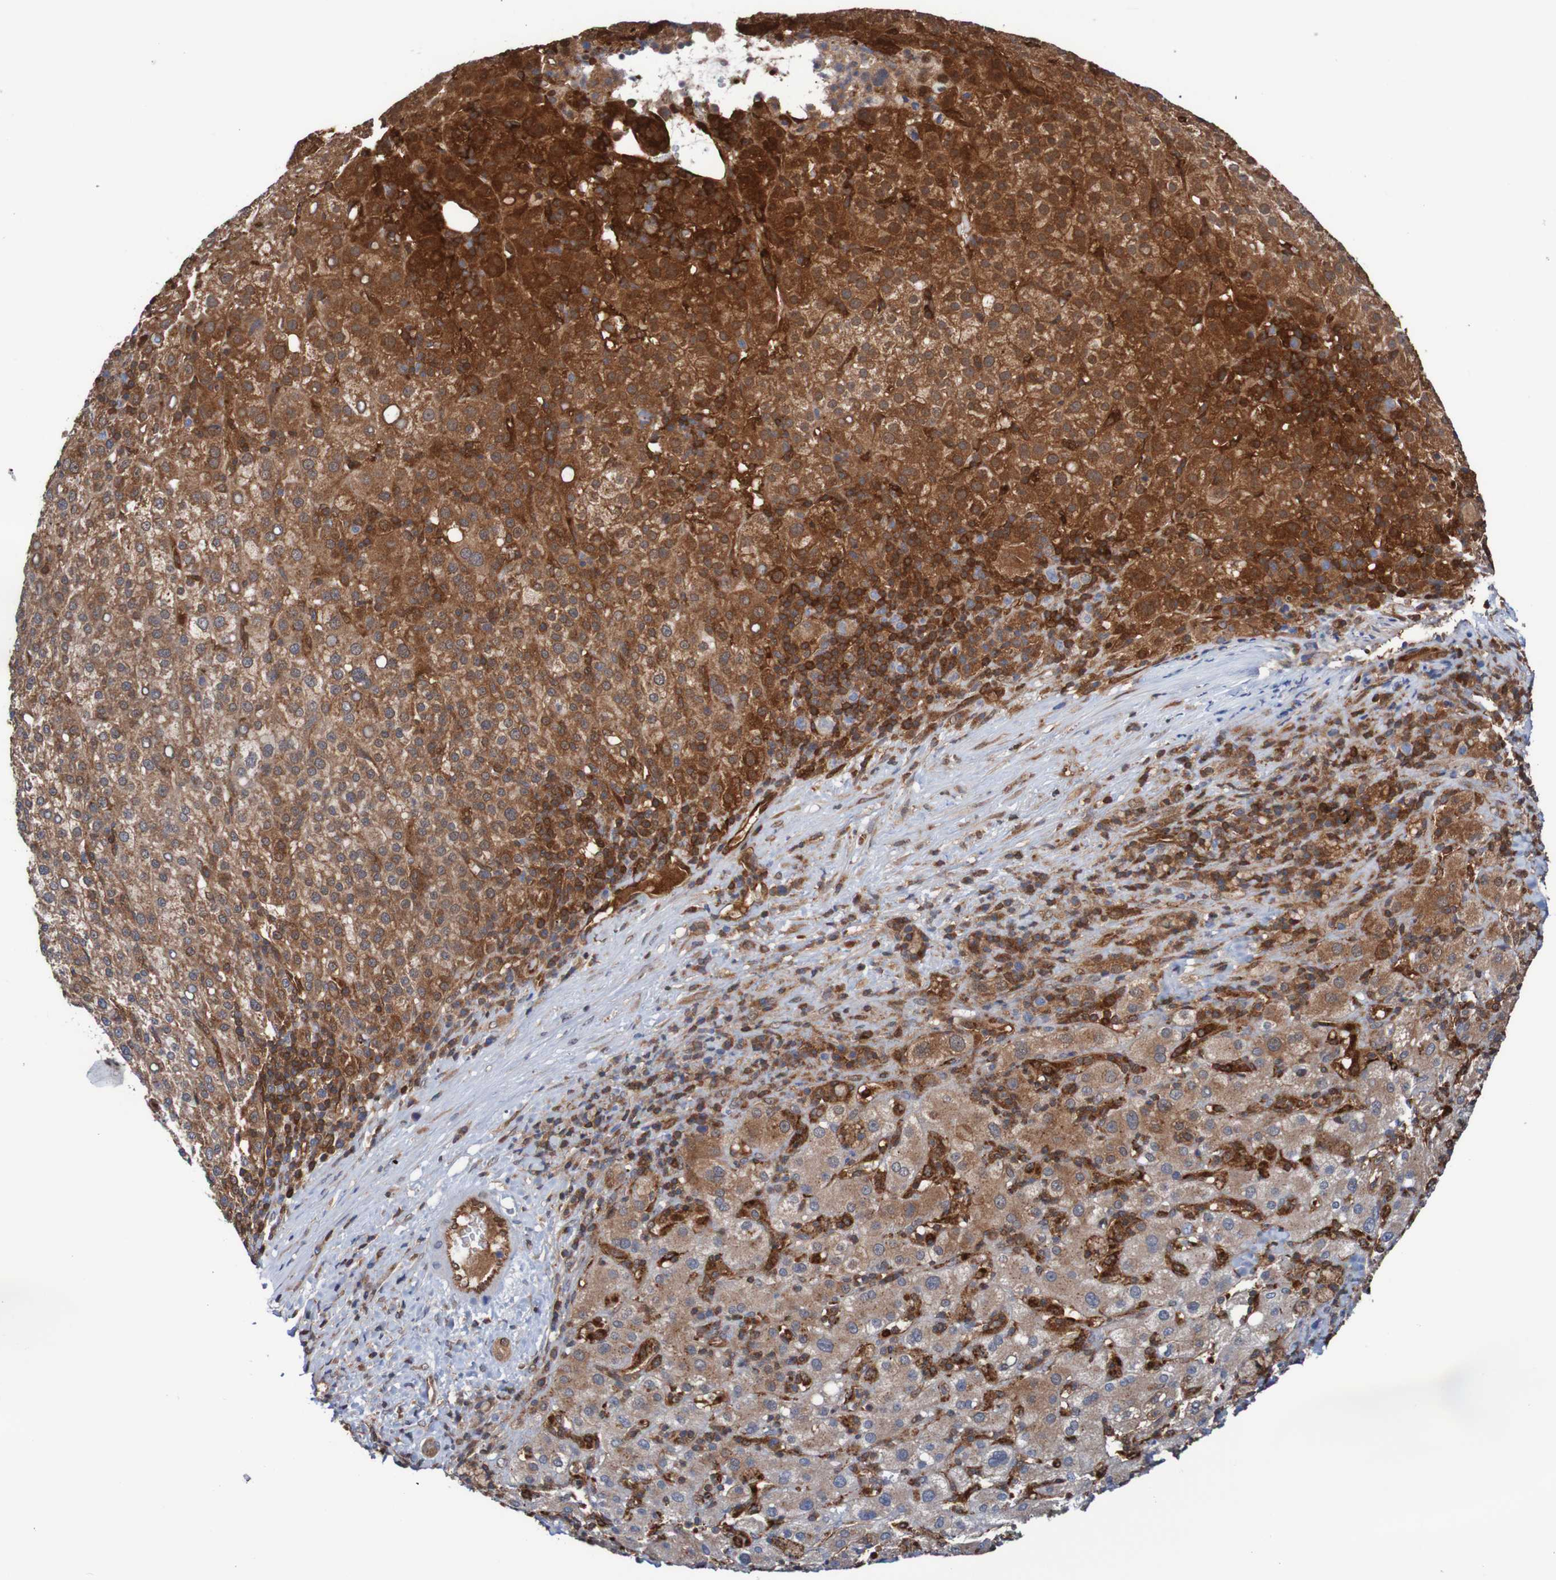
{"staining": {"intensity": "strong", "quantity": ">75%", "location": "cytoplasmic/membranous"}, "tissue": "liver cancer", "cell_type": "Tumor cells", "image_type": "cancer", "snomed": [{"axis": "morphology", "description": "Carcinoma, Hepatocellular, NOS"}, {"axis": "topography", "description": "Liver"}], "caption": "Tumor cells display strong cytoplasmic/membranous positivity in approximately >75% of cells in liver cancer.", "gene": "RIGI", "patient": {"sex": "female", "age": 58}}